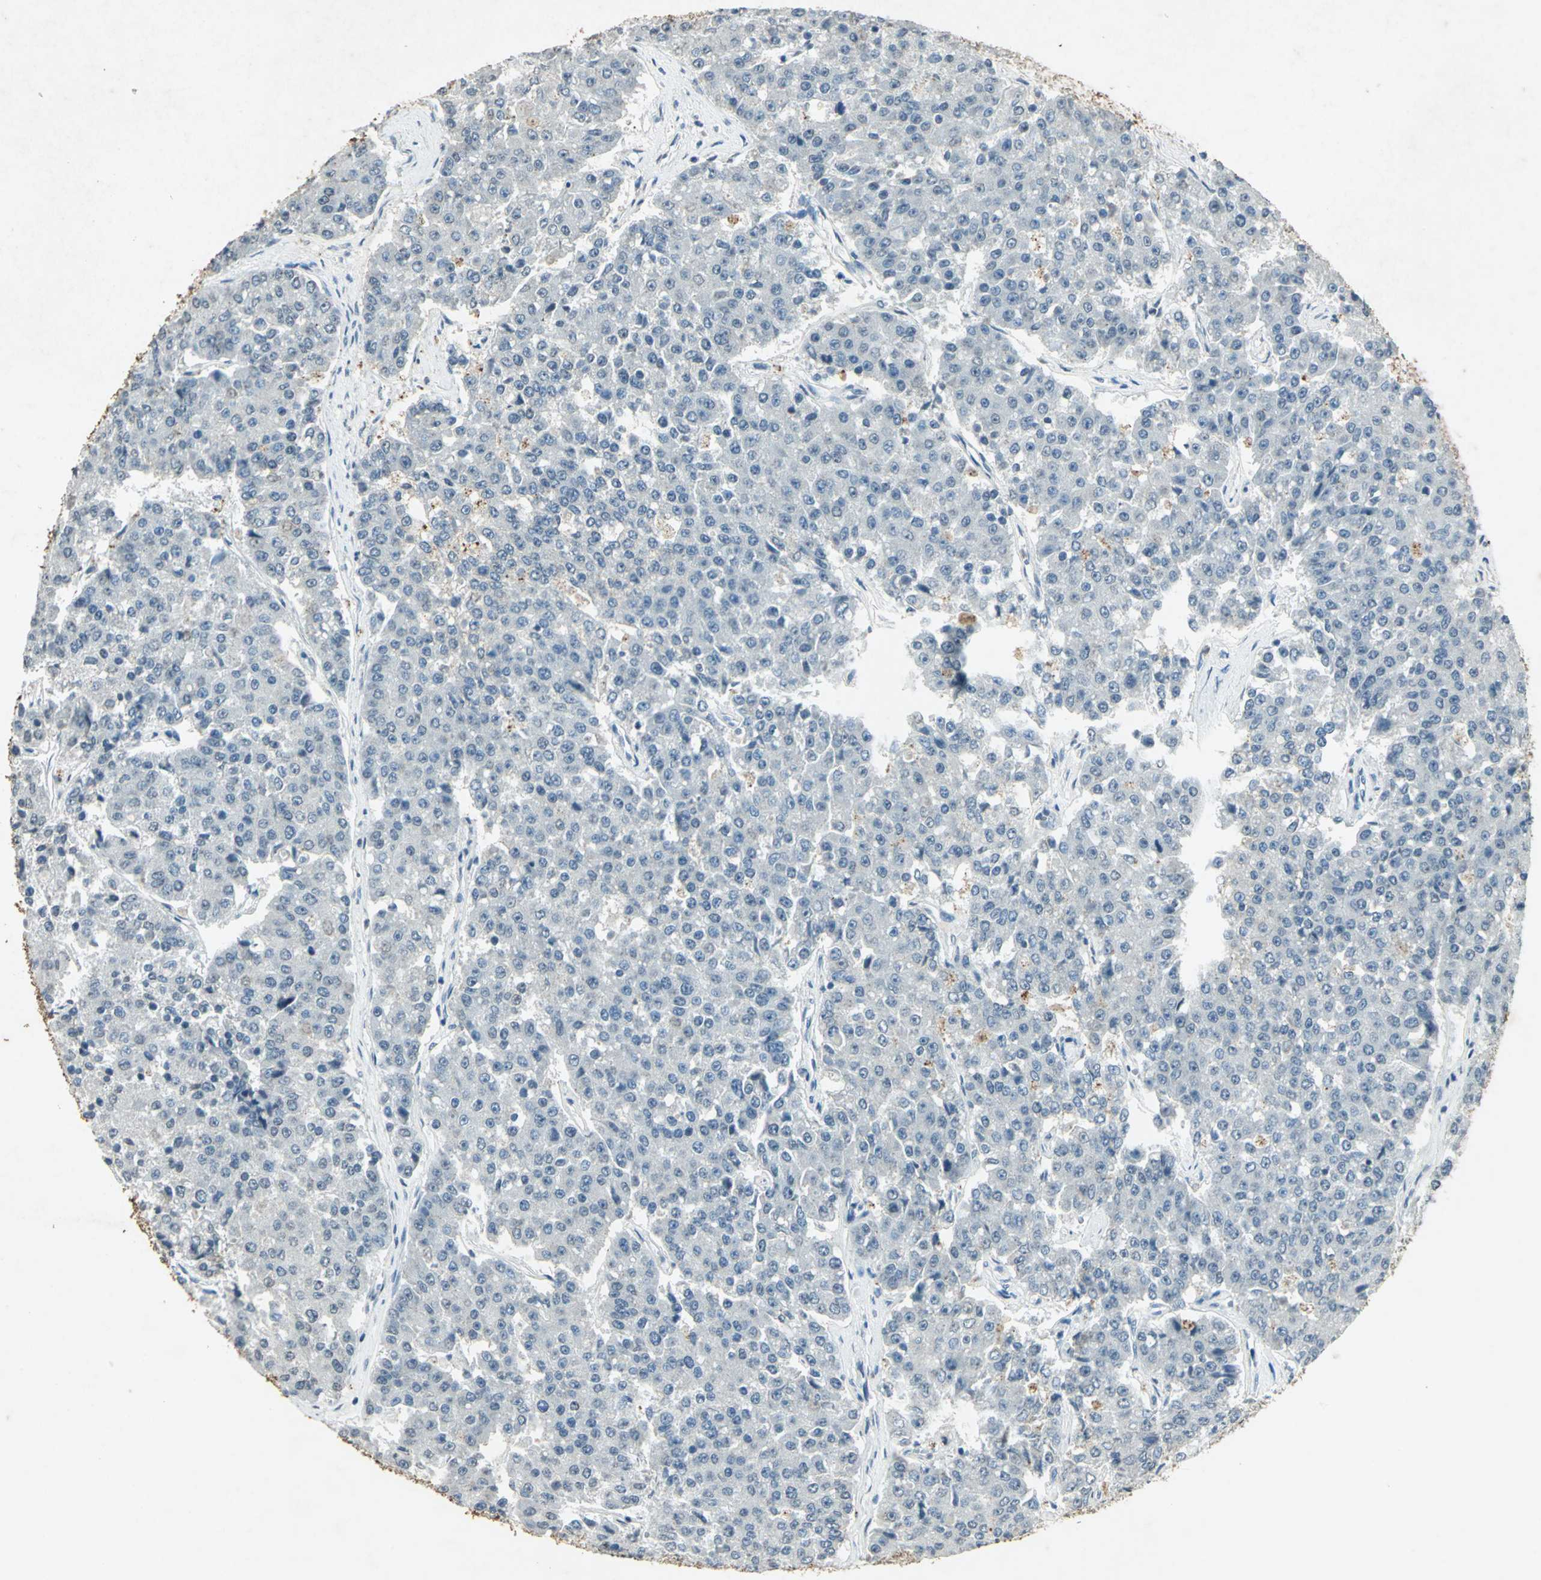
{"staining": {"intensity": "negative", "quantity": "none", "location": "none"}, "tissue": "pancreatic cancer", "cell_type": "Tumor cells", "image_type": "cancer", "snomed": [{"axis": "morphology", "description": "Adenocarcinoma, NOS"}, {"axis": "topography", "description": "Pancreas"}], "caption": "The immunohistochemistry image has no significant staining in tumor cells of pancreatic cancer (adenocarcinoma) tissue. (Stains: DAB (3,3'-diaminobenzidine) IHC with hematoxylin counter stain, Microscopy: brightfield microscopy at high magnification).", "gene": "CAMK2B", "patient": {"sex": "male", "age": 50}}